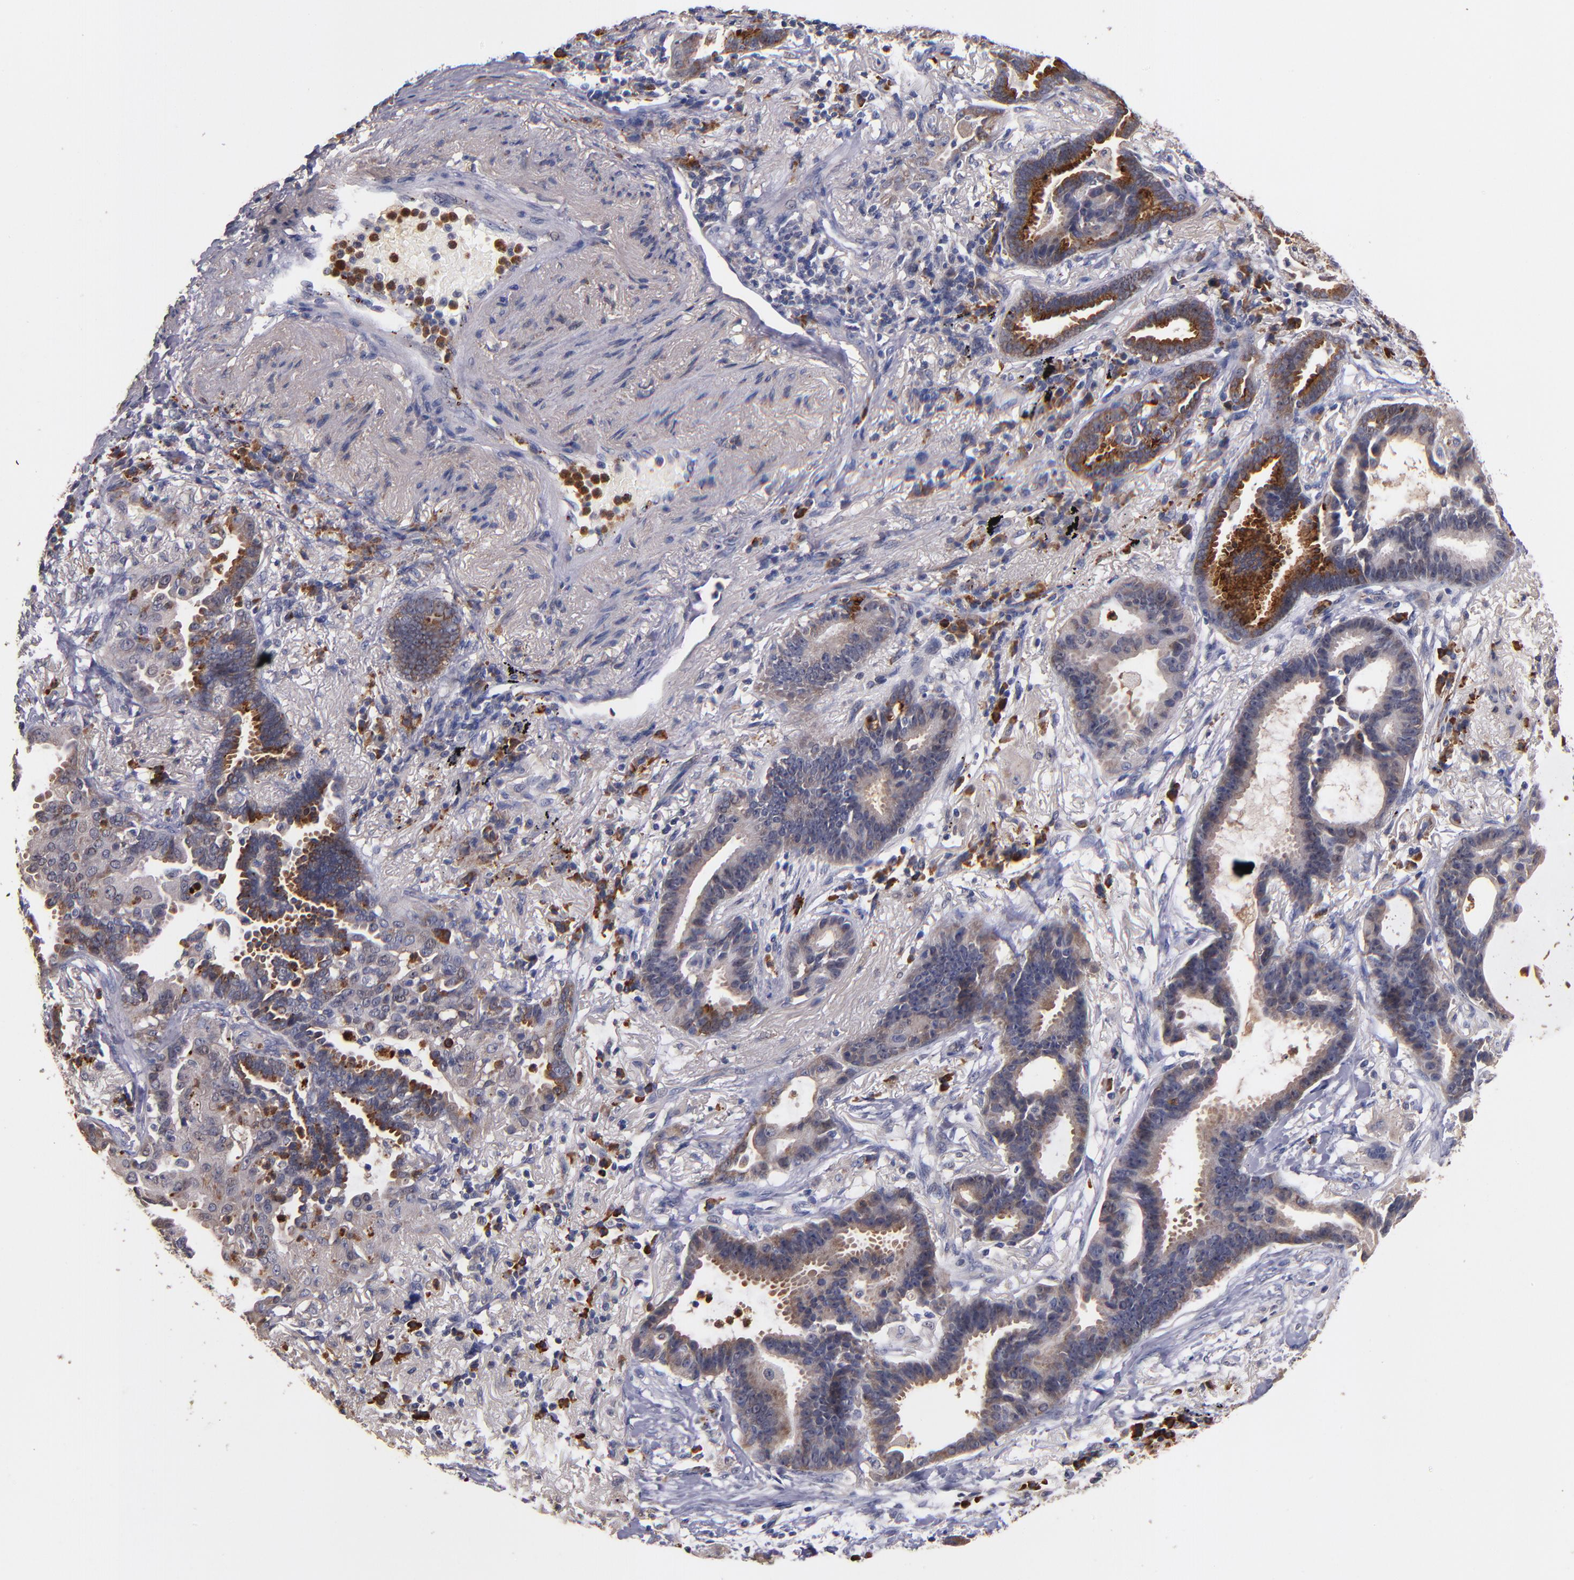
{"staining": {"intensity": "moderate", "quantity": "<25%", "location": "cytoplasmic/membranous"}, "tissue": "lung cancer", "cell_type": "Tumor cells", "image_type": "cancer", "snomed": [{"axis": "morphology", "description": "Adenocarcinoma, NOS"}, {"axis": "topography", "description": "Lung"}], "caption": "Approximately <25% of tumor cells in lung cancer (adenocarcinoma) display moderate cytoplasmic/membranous protein staining as visualized by brown immunohistochemical staining.", "gene": "TTLL12", "patient": {"sex": "female", "age": 64}}